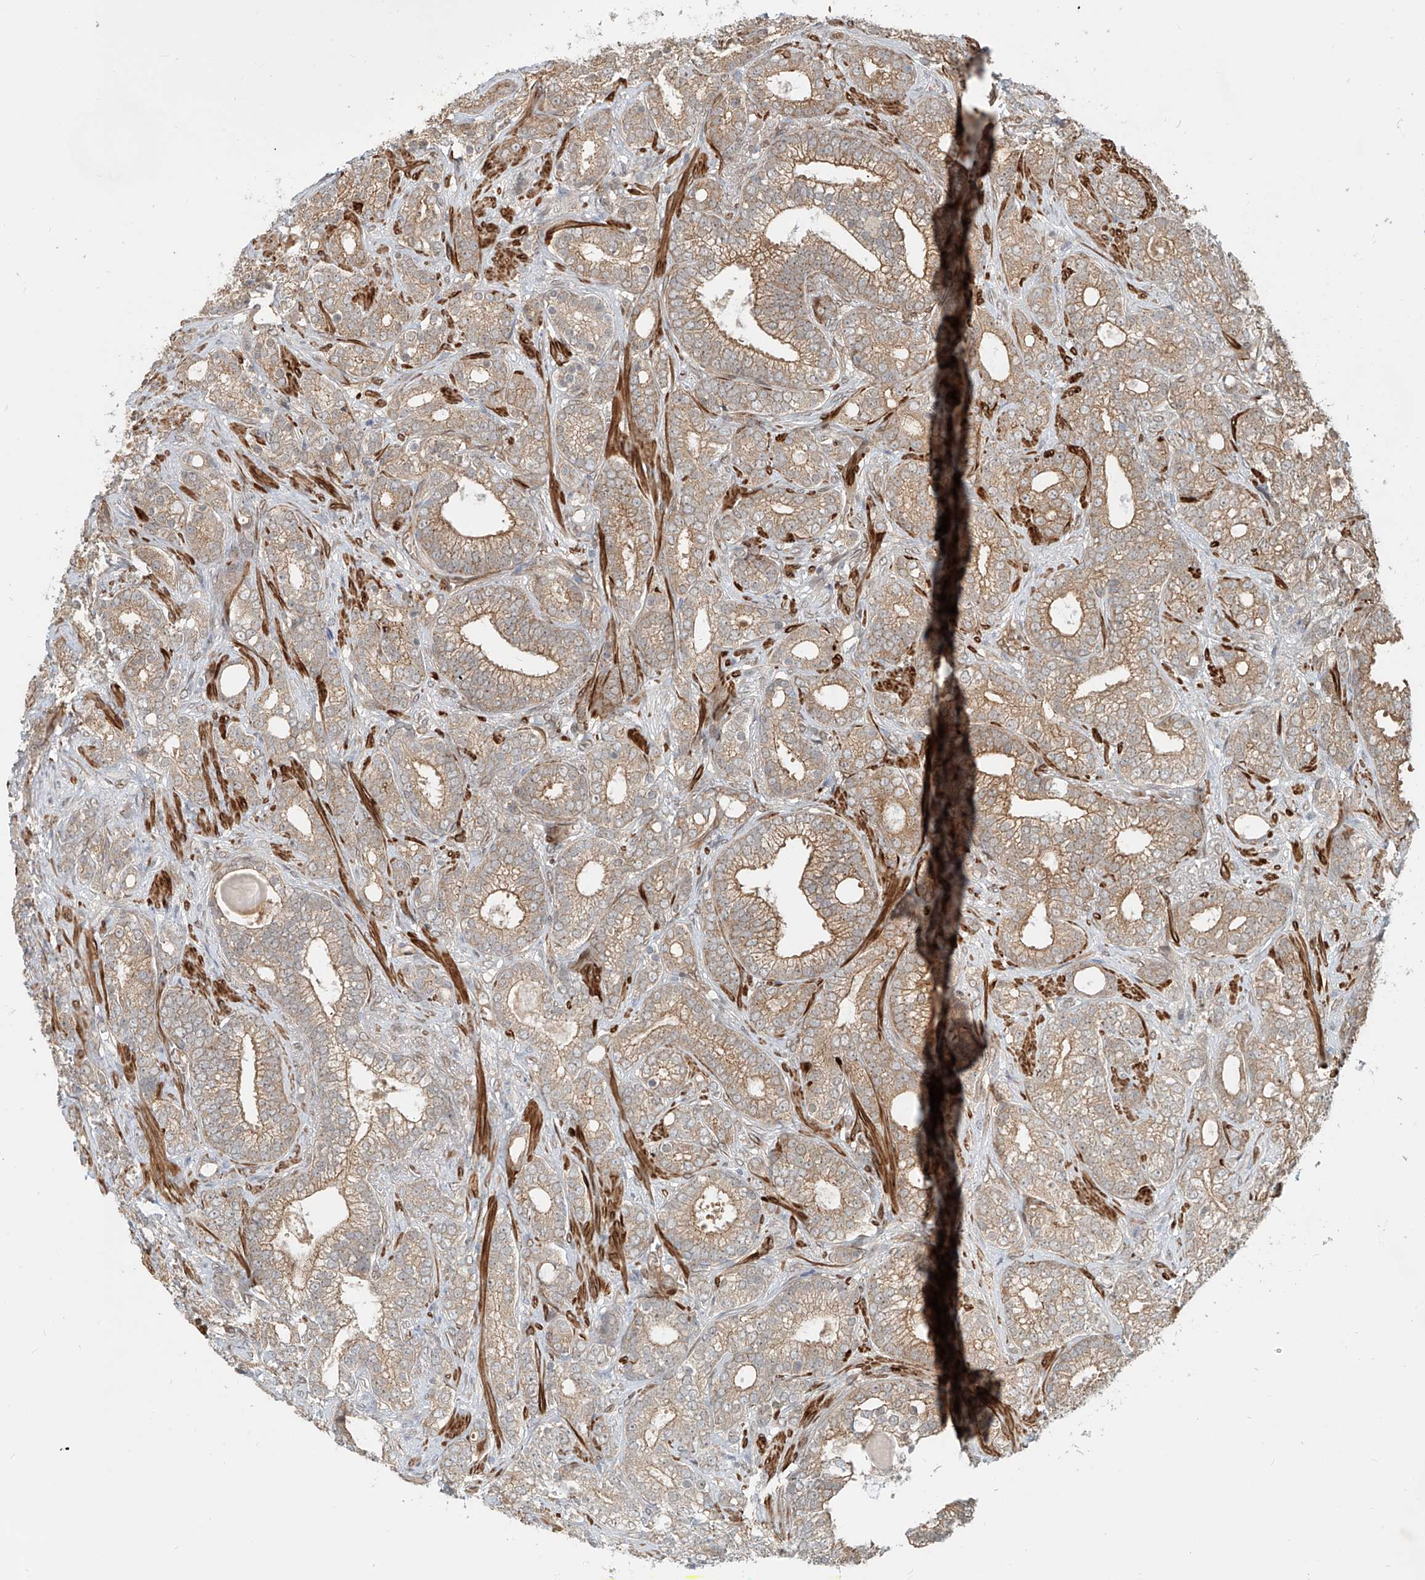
{"staining": {"intensity": "weak", "quantity": "25%-75%", "location": "cytoplasmic/membranous"}, "tissue": "prostate cancer", "cell_type": "Tumor cells", "image_type": "cancer", "snomed": [{"axis": "morphology", "description": "Adenocarcinoma, High grade"}, {"axis": "topography", "description": "Prostate and seminal vesicle, NOS"}], "caption": "Immunohistochemical staining of prostate cancer (high-grade adenocarcinoma) exhibits low levels of weak cytoplasmic/membranous staining in approximately 25%-75% of tumor cells. The staining was performed using DAB (3,3'-diaminobenzidine) to visualize the protein expression in brown, while the nuclei were stained in blue with hematoxylin (Magnification: 20x).", "gene": "SASH1", "patient": {"sex": "male", "age": 67}}